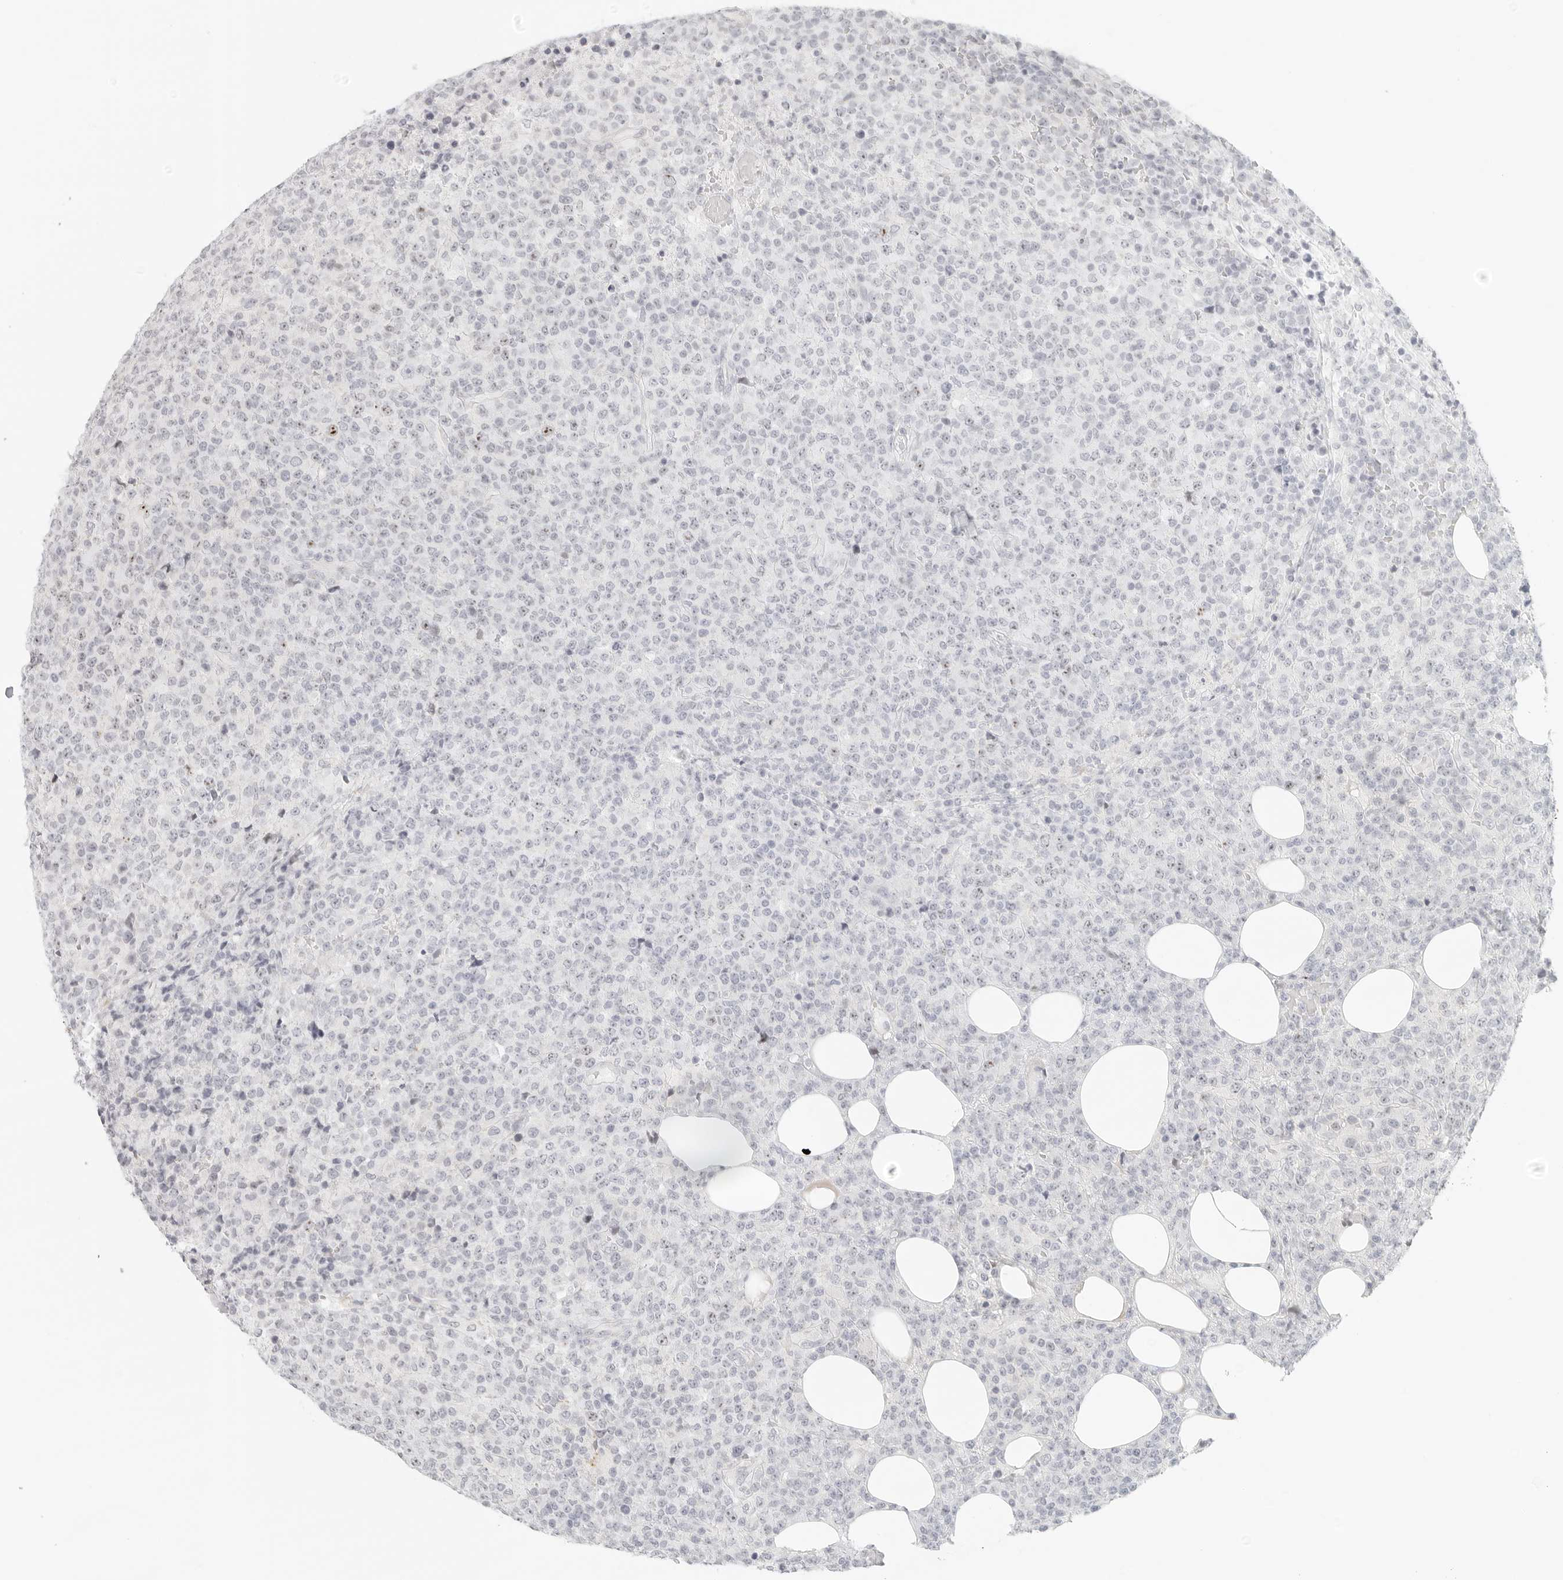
{"staining": {"intensity": "weak", "quantity": "25%-75%", "location": "nuclear"}, "tissue": "lymphoma", "cell_type": "Tumor cells", "image_type": "cancer", "snomed": [{"axis": "morphology", "description": "Malignant lymphoma, non-Hodgkin's type, High grade"}, {"axis": "topography", "description": "Lymph node"}], "caption": "About 25%-75% of tumor cells in human lymphoma reveal weak nuclear protein staining as visualized by brown immunohistochemical staining.", "gene": "ZNF678", "patient": {"sex": "male", "age": 13}}